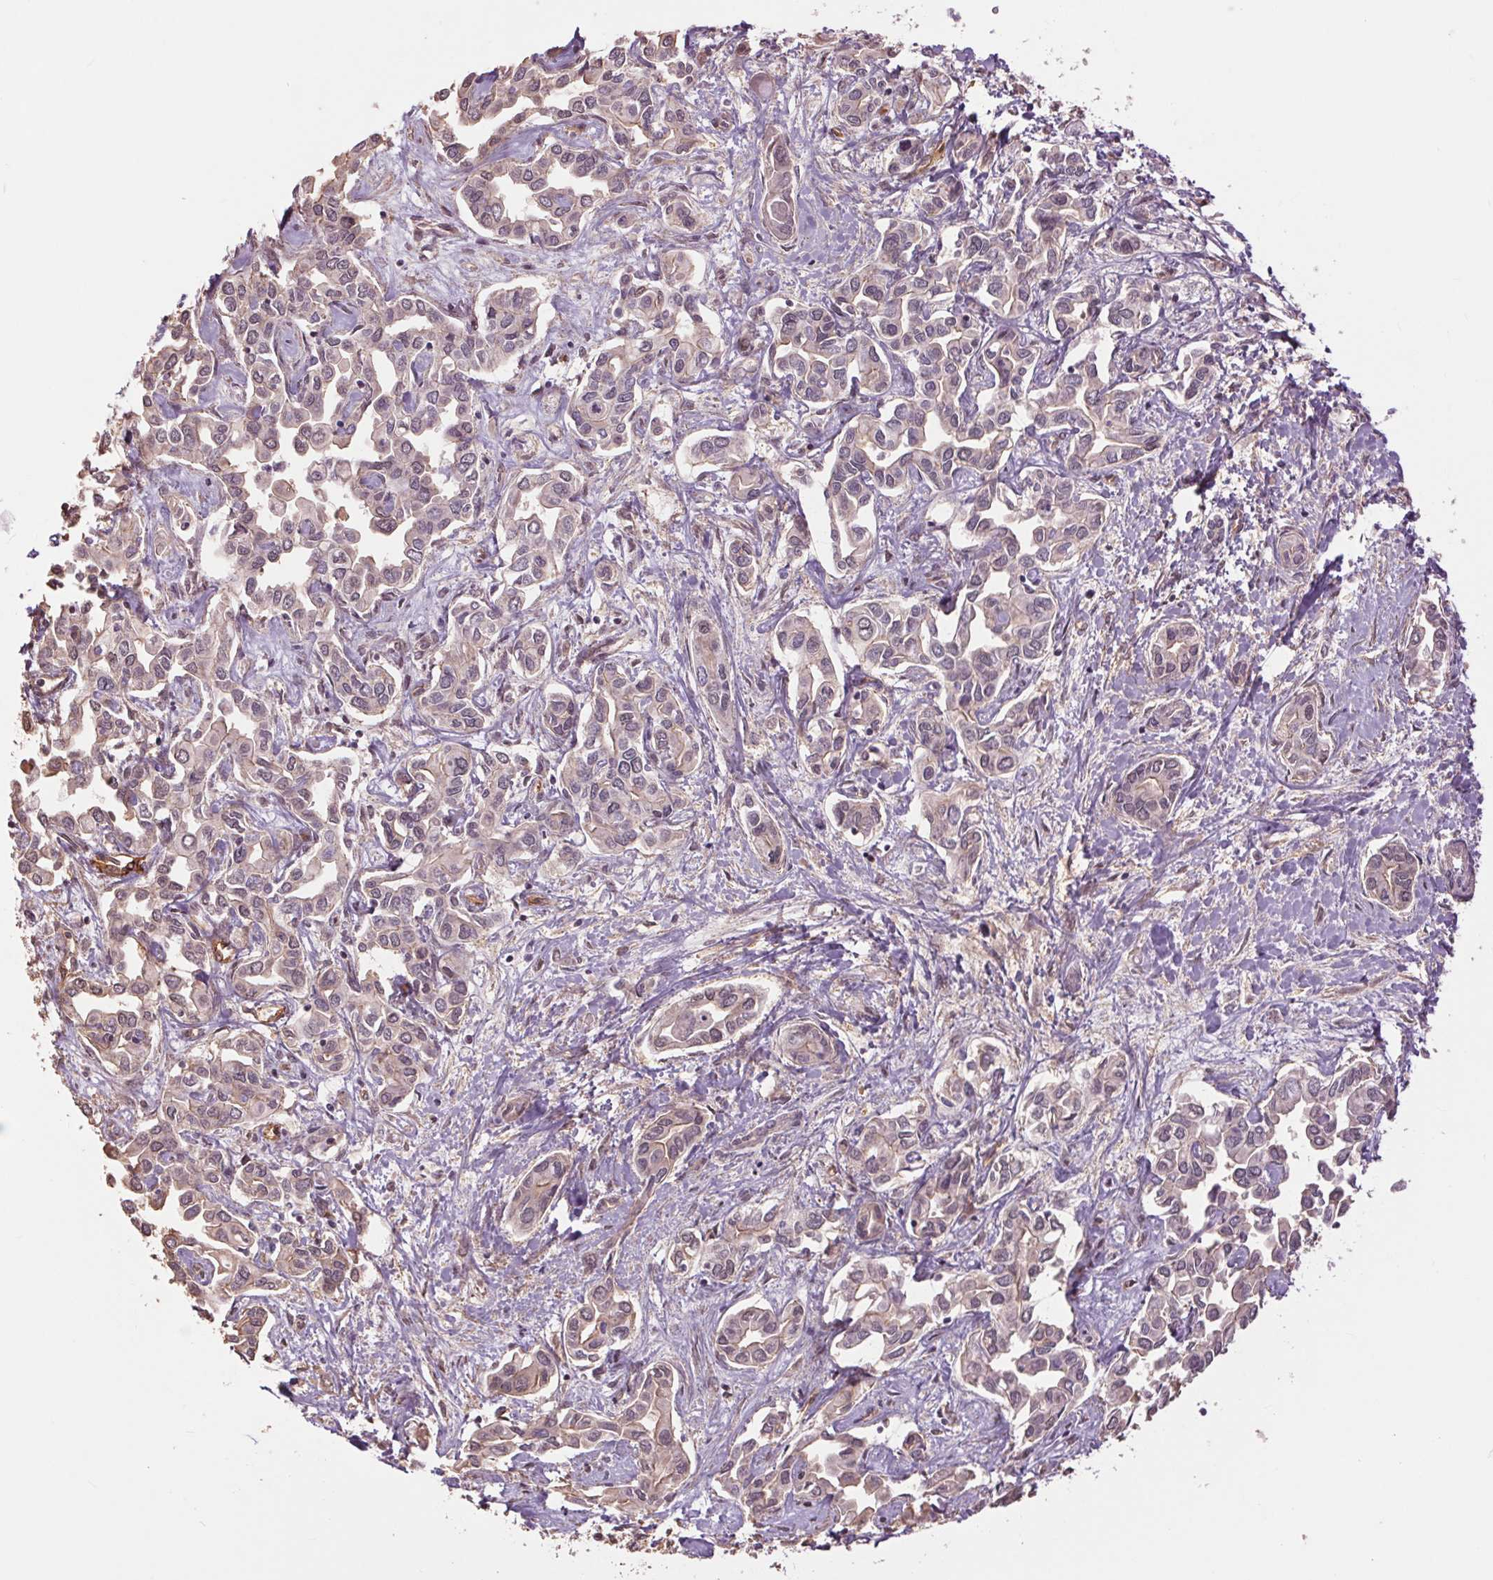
{"staining": {"intensity": "negative", "quantity": "none", "location": "none"}, "tissue": "liver cancer", "cell_type": "Tumor cells", "image_type": "cancer", "snomed": [{"axis": "morphology", "description": "Cholangiocarcinoma"}, {"axis": "topography", "description": "Liver"}], "caption": "An immunohistochemistry (IHC) histopathology image of liver cancer (cholangiocarcinoma) is shown. There is no staining in tumor cells of liver cancer (cholangiocarcinoma).", "gene": "PALM", "patient": {"sex": "female", "age": 64}}